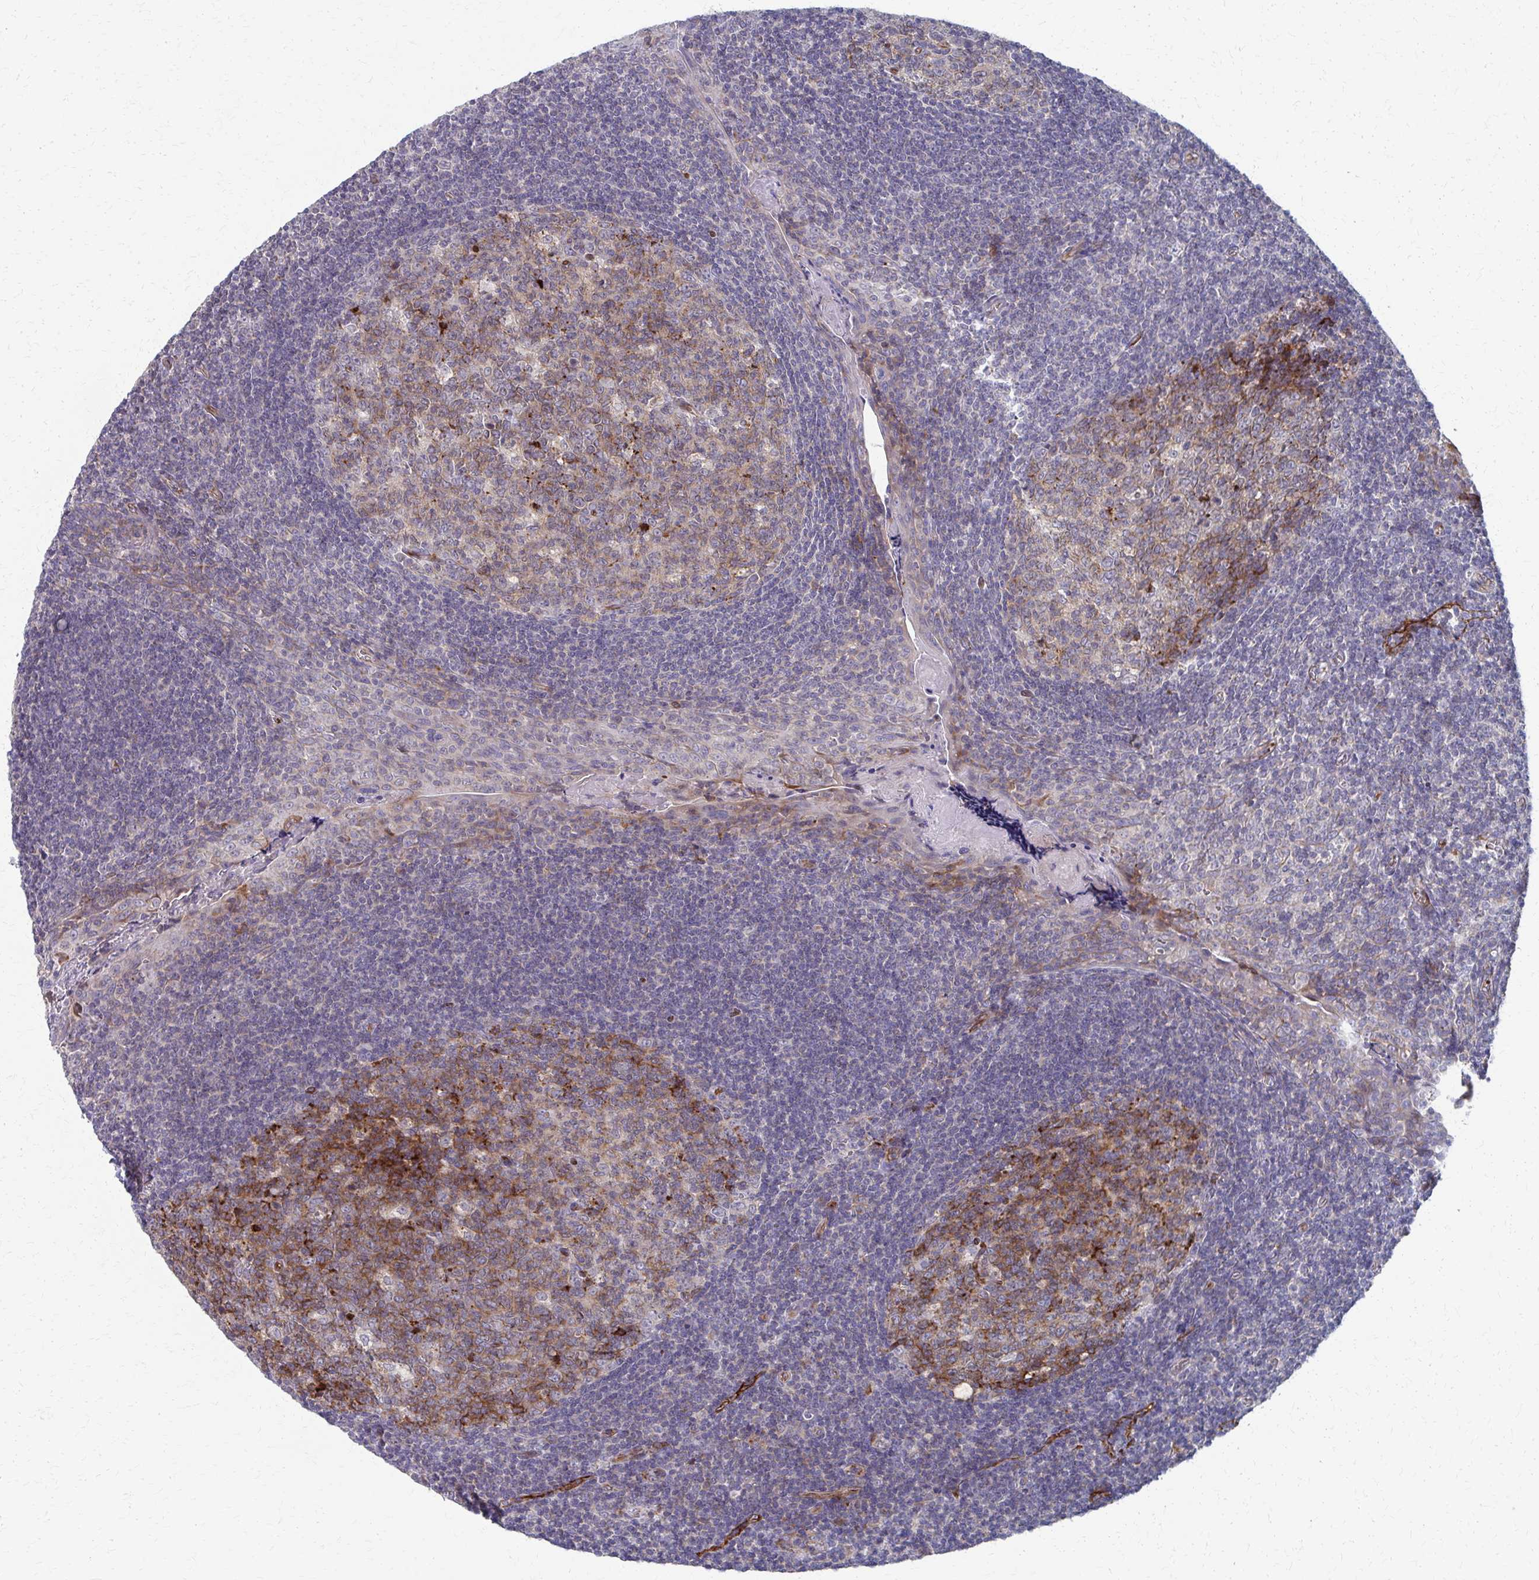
{"staining": {"intensity": "moderate", "quantity": ">75%", "location": "cytoplasmic/membranous"}, "tissue": "tonsil", "cell_type": "Germinal center cells", "image_type": "normal", "snomed": [{"axis": "morphology", "description": "Normal tissue, NOS"}, {"axis": "morphology", "description": "Inflammation, NOS"}, {"axis": "topography", "description": "Tonsil"}], "caption": "IHC (DAB (3,3'-diaminobenzidine)) staining of unremarkable human tonsil exhibits moderate cytoplasmic/membranous protein staining in approximately >75% of germinal center cells.", "gene": "FAHD1", "patient": {"sex": "female", "age": 31}}